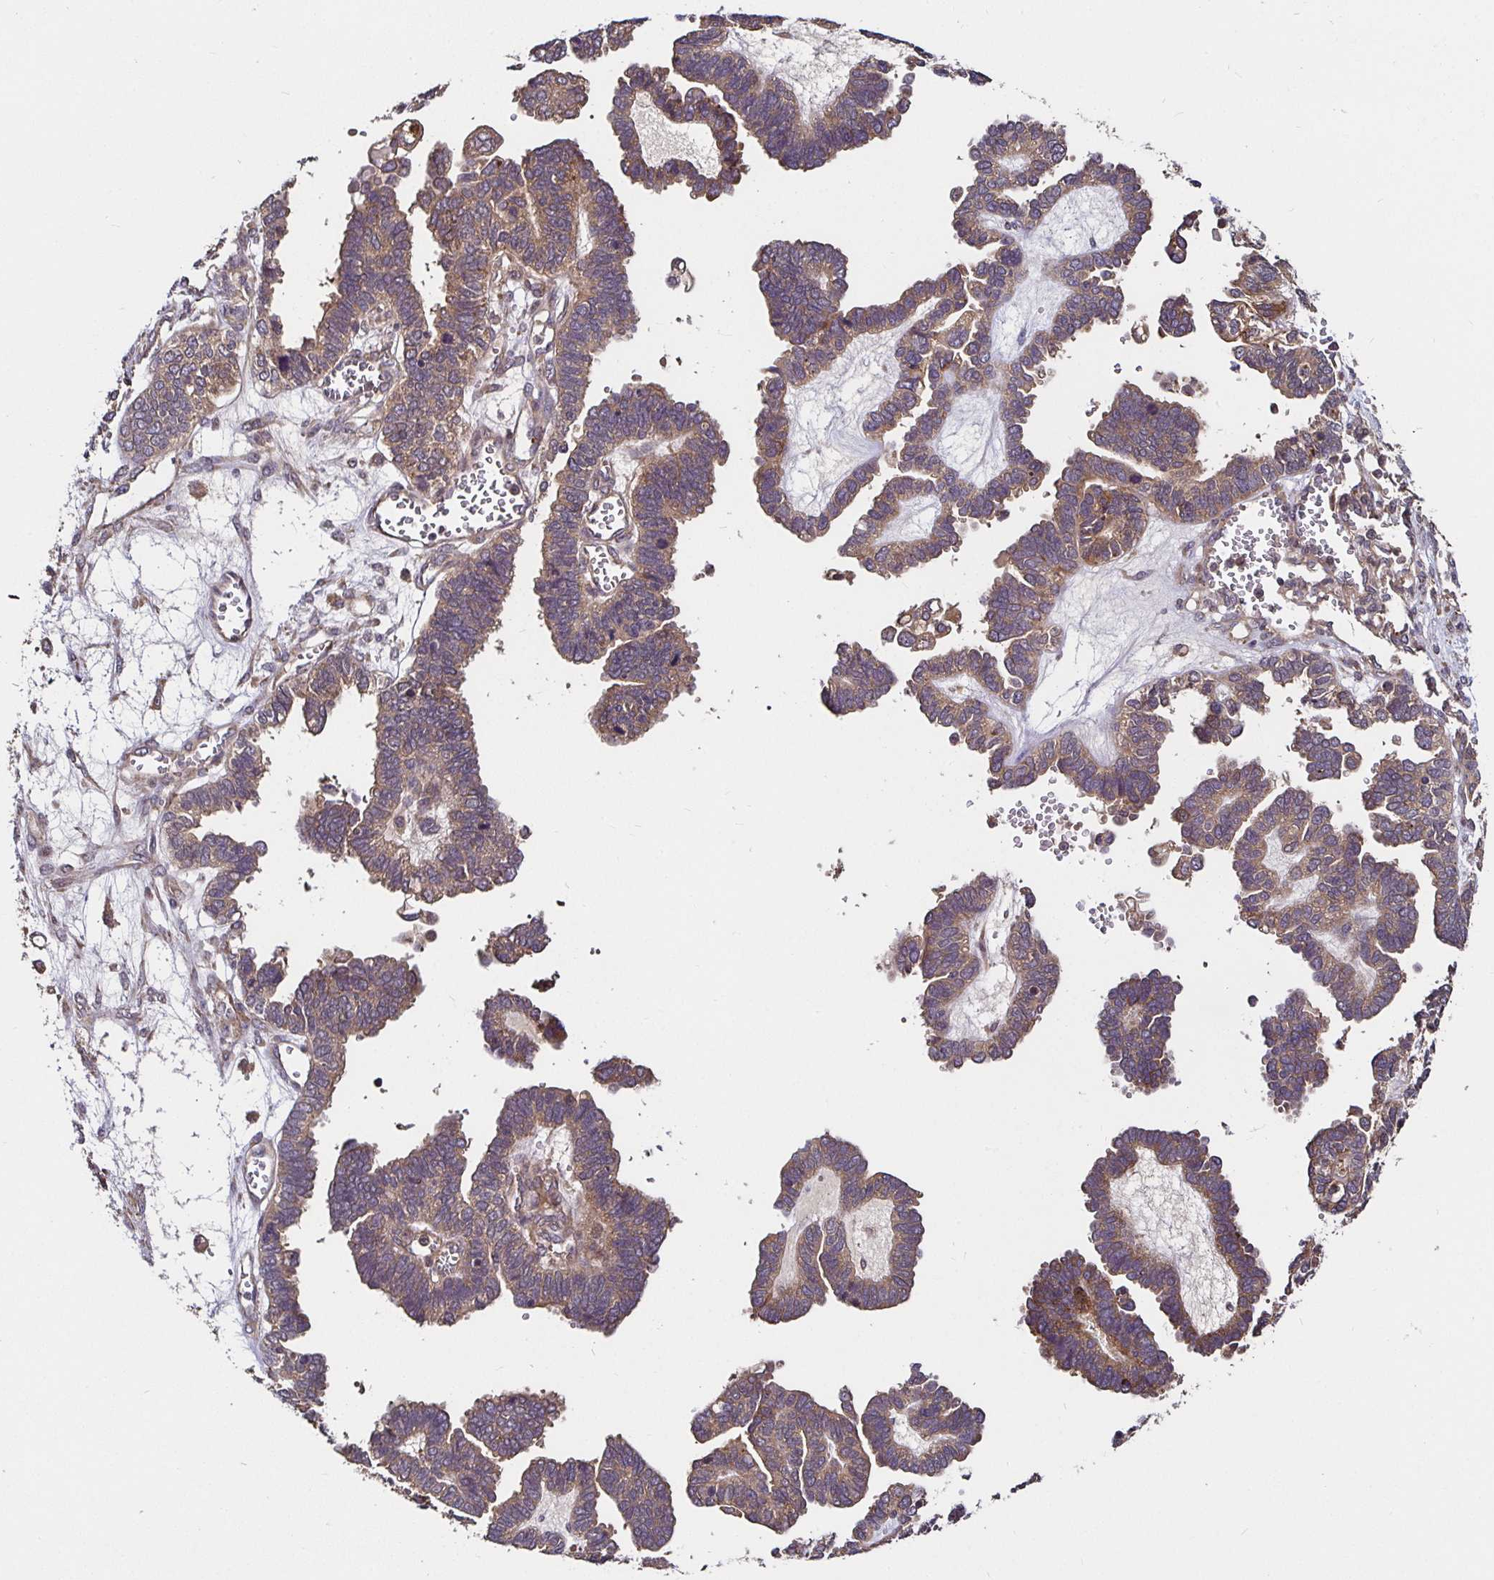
{"staining": {"intensity": "moderate", "quantity": ">75%", "location": "cytoplasmic/membranous"}, "tissue": "ovarian cancer", "cell_type": "Tumor cells", "image_type": "cancer", "snomed": [{"axis": "morphology", "description": "Cystadenocarcinoma, serous, NOS"}, {"axis": "topography", "description": "Ovary"}], "caption": "The image demonstrates a brown stain indicating the presence of a protein in the cytoplasmic/membranous of tumor cells in ovarian cancer (serous cystadenocarcinoma).", "gene": "MLST8", "patient": {"sex": "female", "age": 51}}